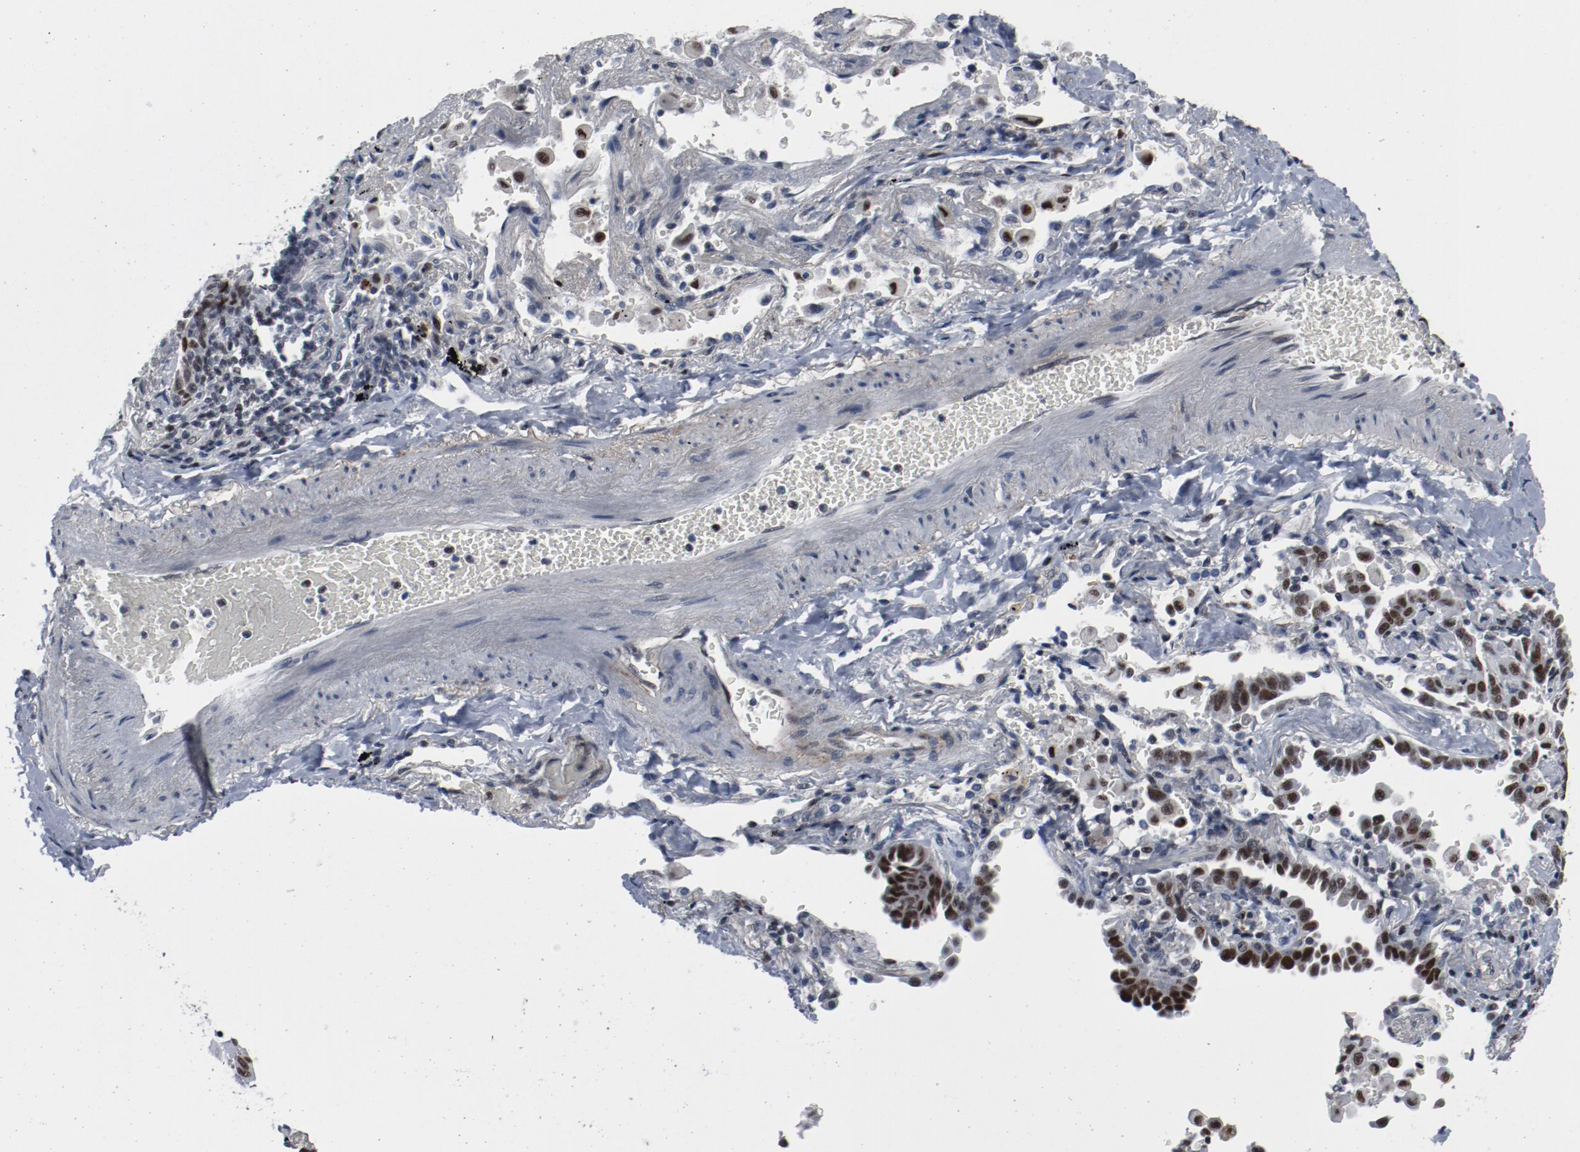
{"staining": {"intensity": "strong", "quantity": ">75%", "location": "nuclear"}, "tissue": "lung cancer", "cell_type": "Tumor cells", "image_type": "cancer", "snomed": [{"axis": "morphology", "description": "Adenocarcinoma, NOS"}, {"axis": "topography", "description": "Lung"}], "caption": "High-magnification brightfield microscopy of lung cancer stained with DAB (brown) and counterstained with hematoxylin (blue). tumor cells exhibit strong nuclear staining is present in approximately>75% of cells.", "gene": "JMJD6", "patient": {"sex": "female", "age": 64}}